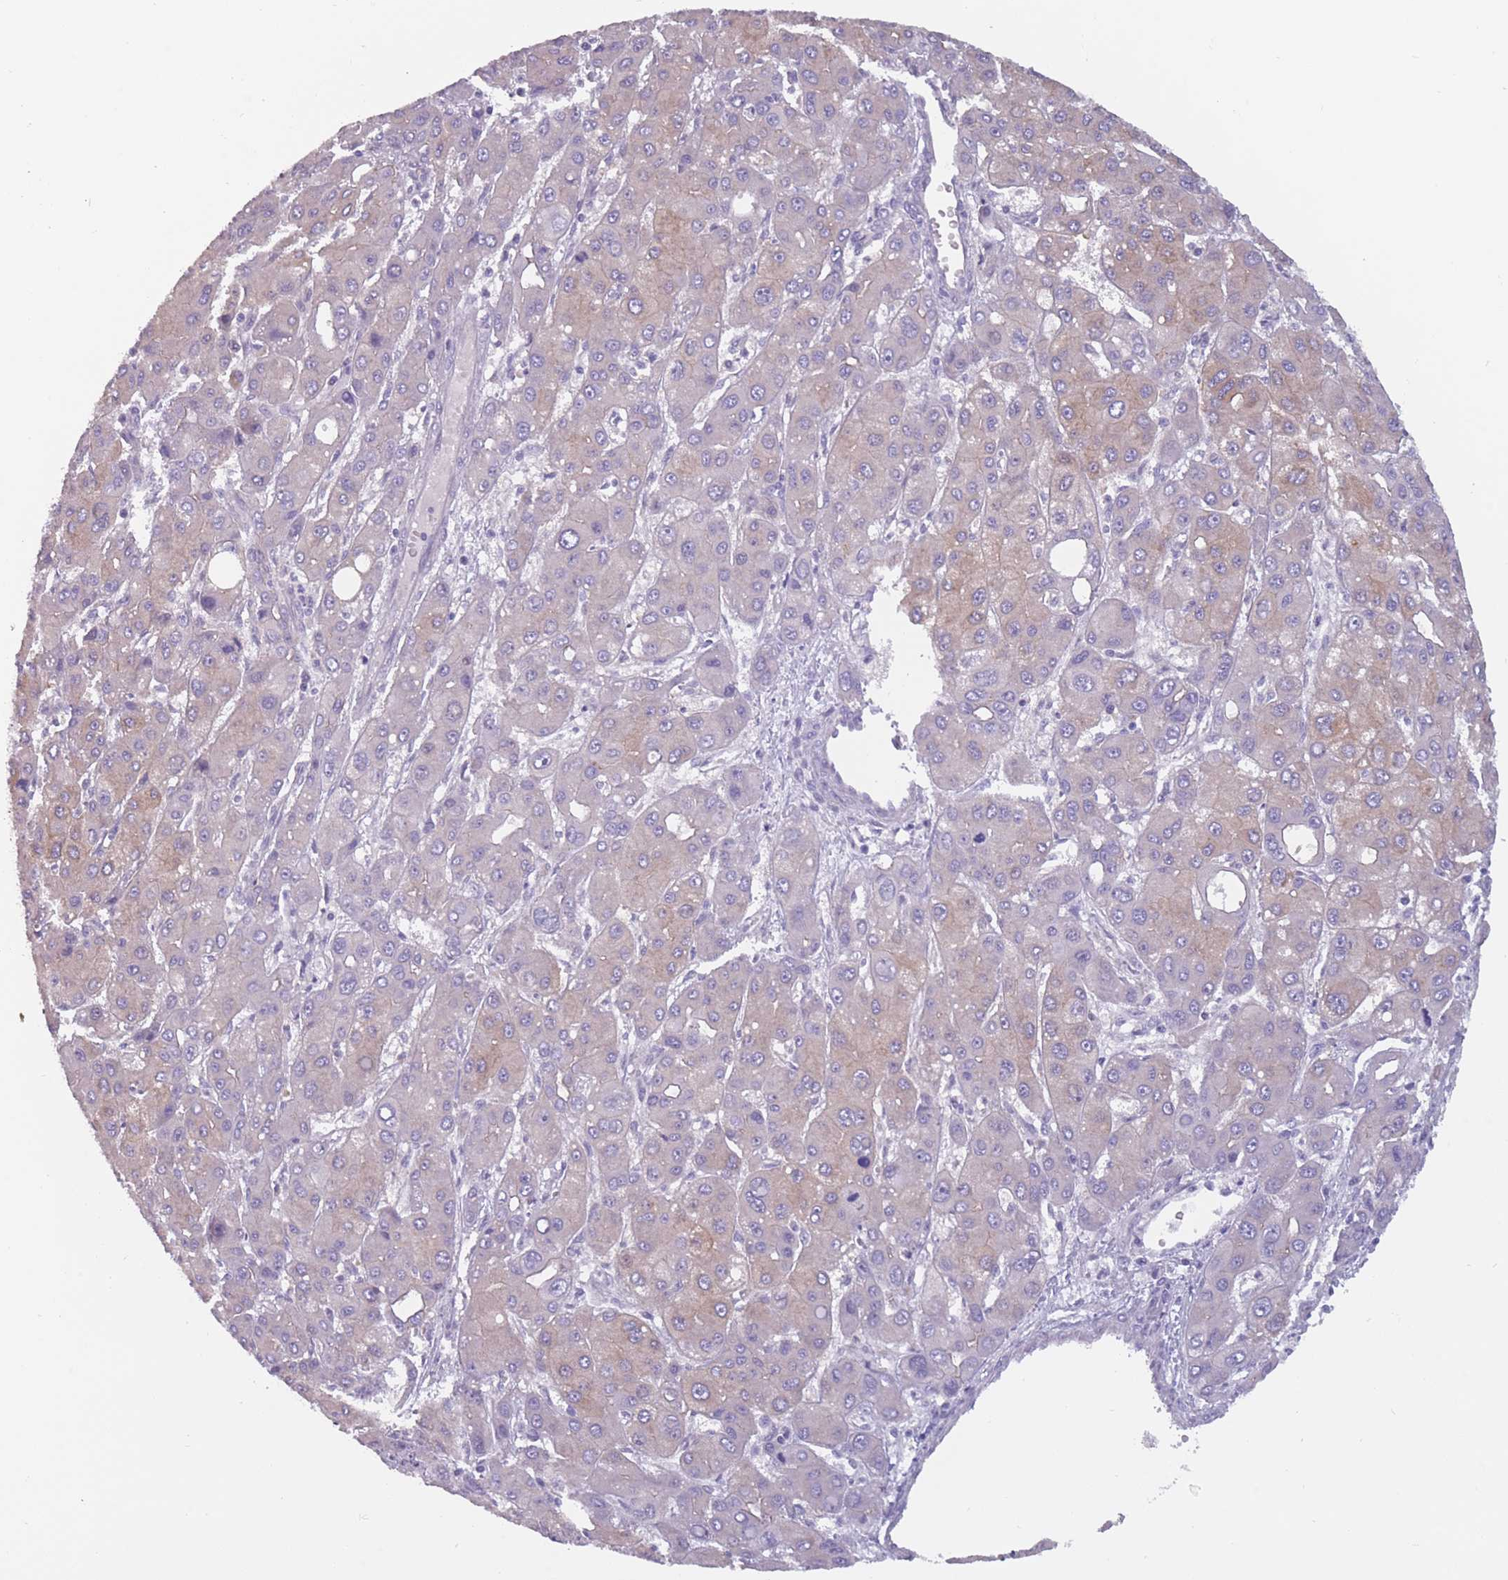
{"staining": {"intensity": "moderate", "quantity": "<25%", "location": "cytoplasmic/membranous"}, "tissue": "liver cancer", "cell_type": "Tumor cells", "image_type": "cancer", "snomed": [{"axis": "morphology", "description": "Carcinoma, Hepatocellular, NOS"}, {"axis": "topography", "description": "Liver"}], "caption": "Liver cancer was stained to show a protein in brown. There is low levels of moderate cytoplasmic/membranous expression in approximately <25% of tumor cells.", "gene": "FAM83F", "patient": {"sex": "male", "age": 55}}